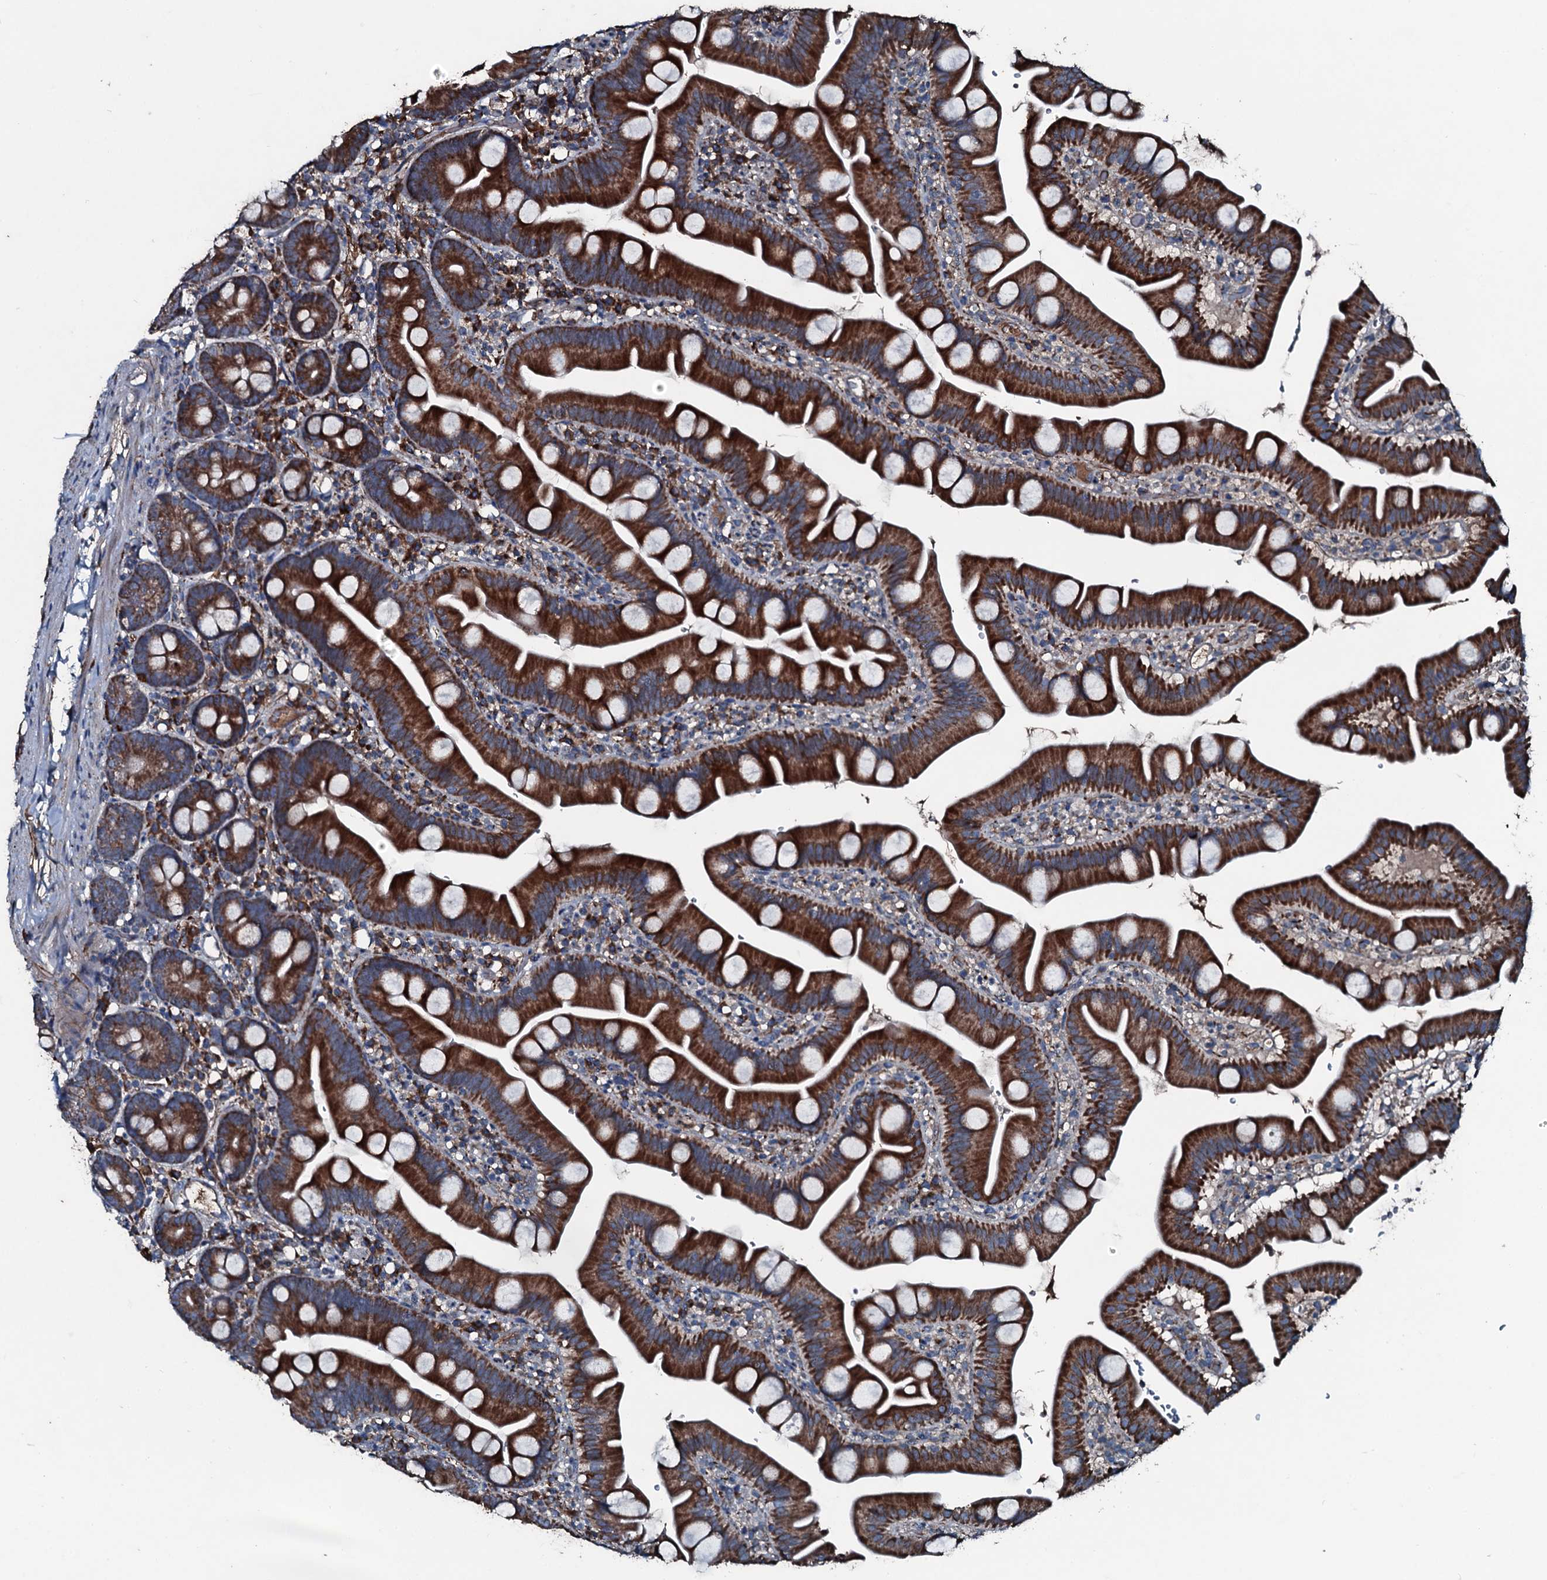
{"staining": {"intensity": "strong", "quantity": ">75%", "location": "cytoplasmic/membranous"}, "tissue": "small intestine", "cell_type": "Glandular cells", "image_type": "normal", "snomed": [{"axis": "morphology", "description": "Normal tissue, NOS"}, {"axis": "topography", "description": "Small intestine"}], "caption": "Immunohistochemistry micrograph of normal small intestine stained for a protein (brown), which displays high levels of strong cytoplasmic/membranous expression in about >75% of glandular cells.", "gene": "ACSS3", "patient": {"sex": "female", "age": 68}}